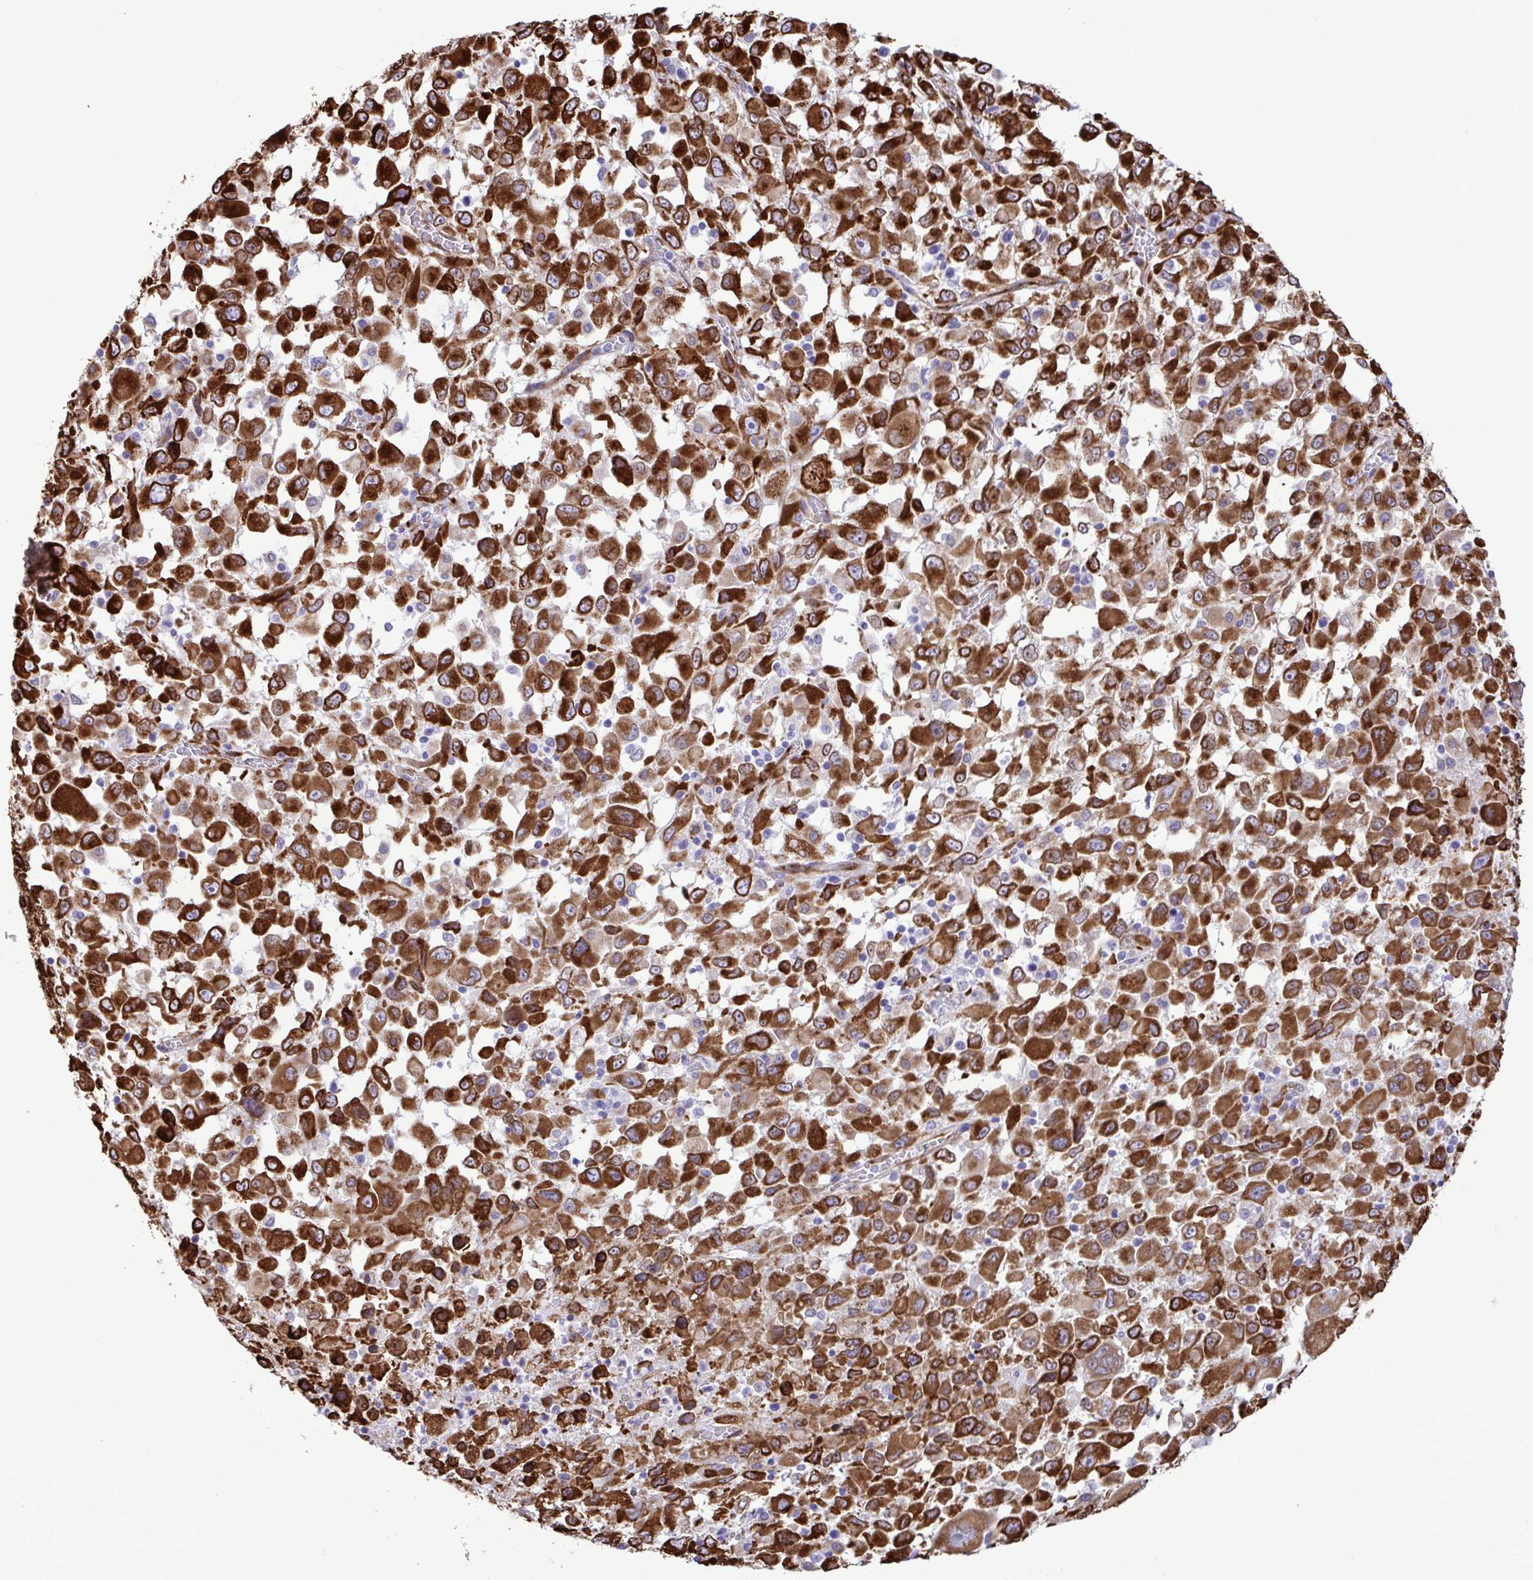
{"staining": {"intensity": "strong", "quantity": ">75%", "location": "cytoplasmic/membranous"}, "tissue": "melanoma", "cell_type": "Tumor cells", "image_type": "cancer", "snomed": [{"axis": "morphology", "description": "Malignant melanoma, Metastatic site"}, {"axis": "topography", "description": "Soft tissue"}], "caption": "High-magnification brightfield microscopy of malignant melanoma (metastatic site) stained with DAB (3,3'-diaminobenzidine) (brown) and counterstained with hematoxylin (blue). tumor cells exhibit strong cytoplasmic/membranous staining is appreciated in approximately>75% of cells. Using DAB (brown) and hematoxylin (blue) stains, captured at high magnification using brightfield microscopy.", "gene": "ASPH", "patient": {"sex": "male", "age": 50}}